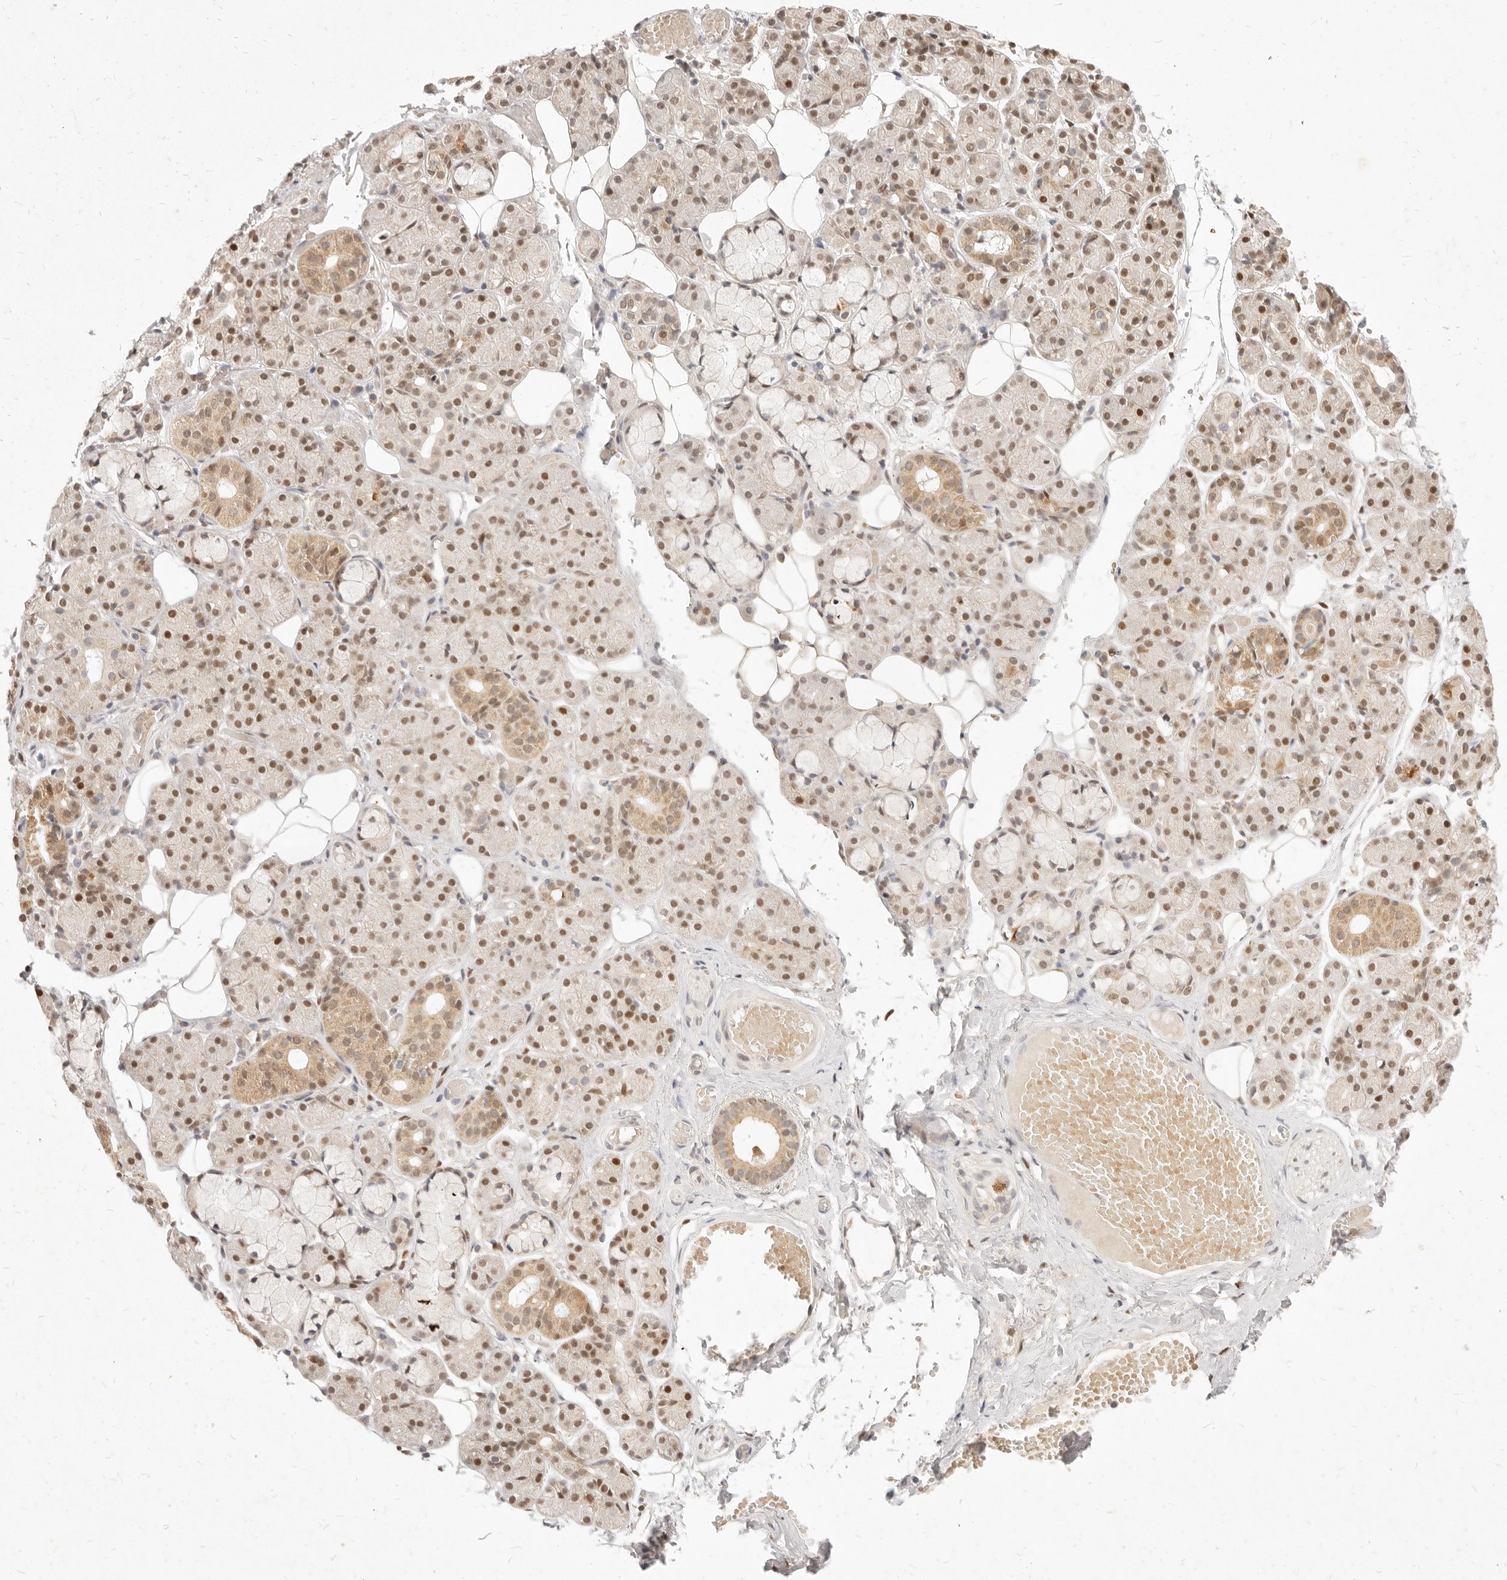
{"staining": {"intensity": "moderate", "quantity": ">75%", "location": "cytoplasmic/membranous,nuclear"}, "tissue": "salivary gland", "cell_type": "Glandular cells", "image_type": "normal", "snomed": [{"axis": "morphology", "description": "Normal tissue, NOS"}, {"axis": "topography", "description": "Salivary gland"}], "caption": "A medium amount of moderate cytoplasmic/membranous,nuclear positivity is seen in approximately >75% of glandular cells in unremarkable salivary gland.", "gene": "ASCL3", "patient": {"sex": "male", "age": 63}}